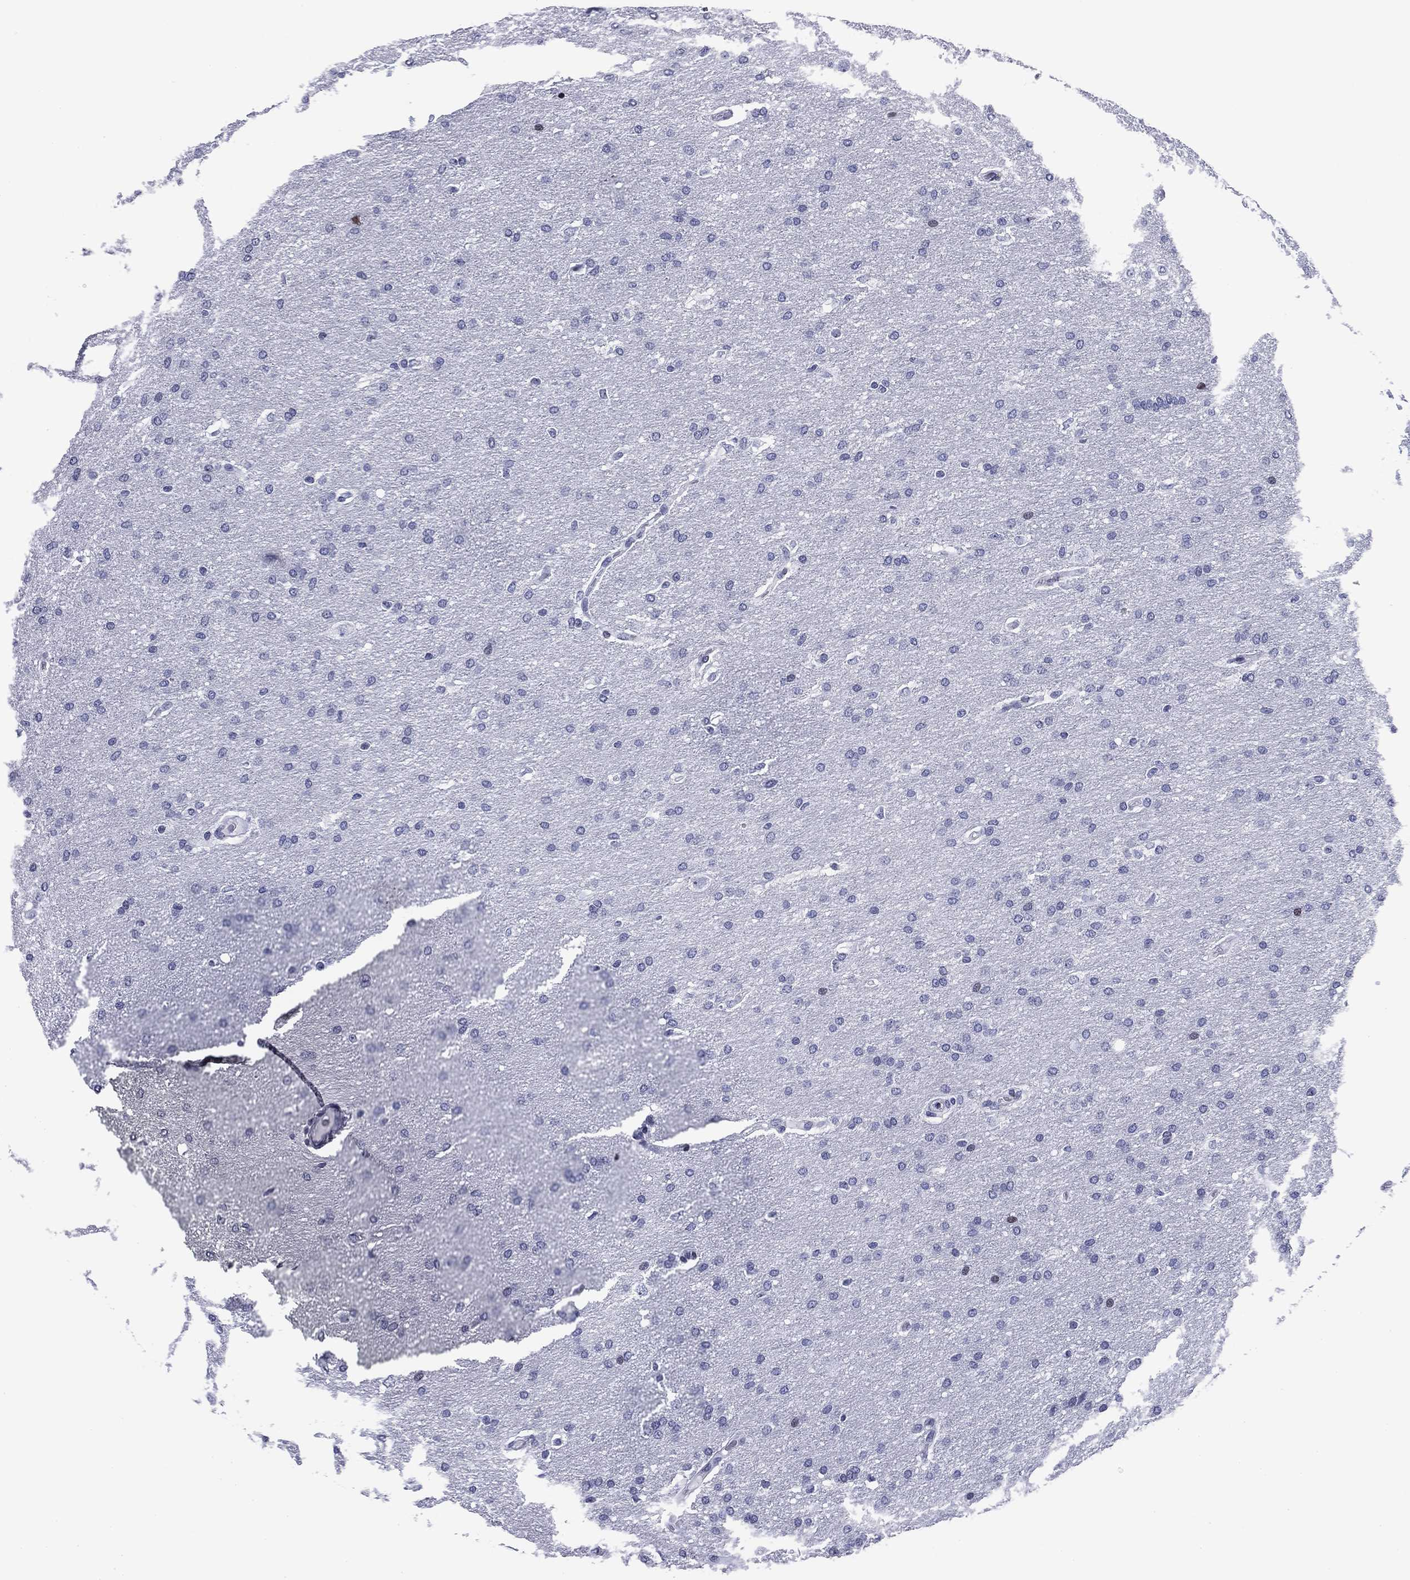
{"staining": {"intensity": "negative", "quantity": "none", "location": "none"}, "tissue": "glioma", "cell_type": "Tumor cells", "image_type": "cancer", "snomed": [{"axis": "morphology", "description": "Glioma, malignant, Low grade"}, {"axis": "topography", "description": "Brain"}], "caption": "Glioma was stained to show a protein in brown. There is no significant staining in tumor cells. The staining was performed using DAB to visualize the protein expression in brown, while the nuclei were stained in blue with hematoxylin (Magnification: 20x).", "gene": "CCDC144A", "patient": {"sex": "female", "age": 37}}